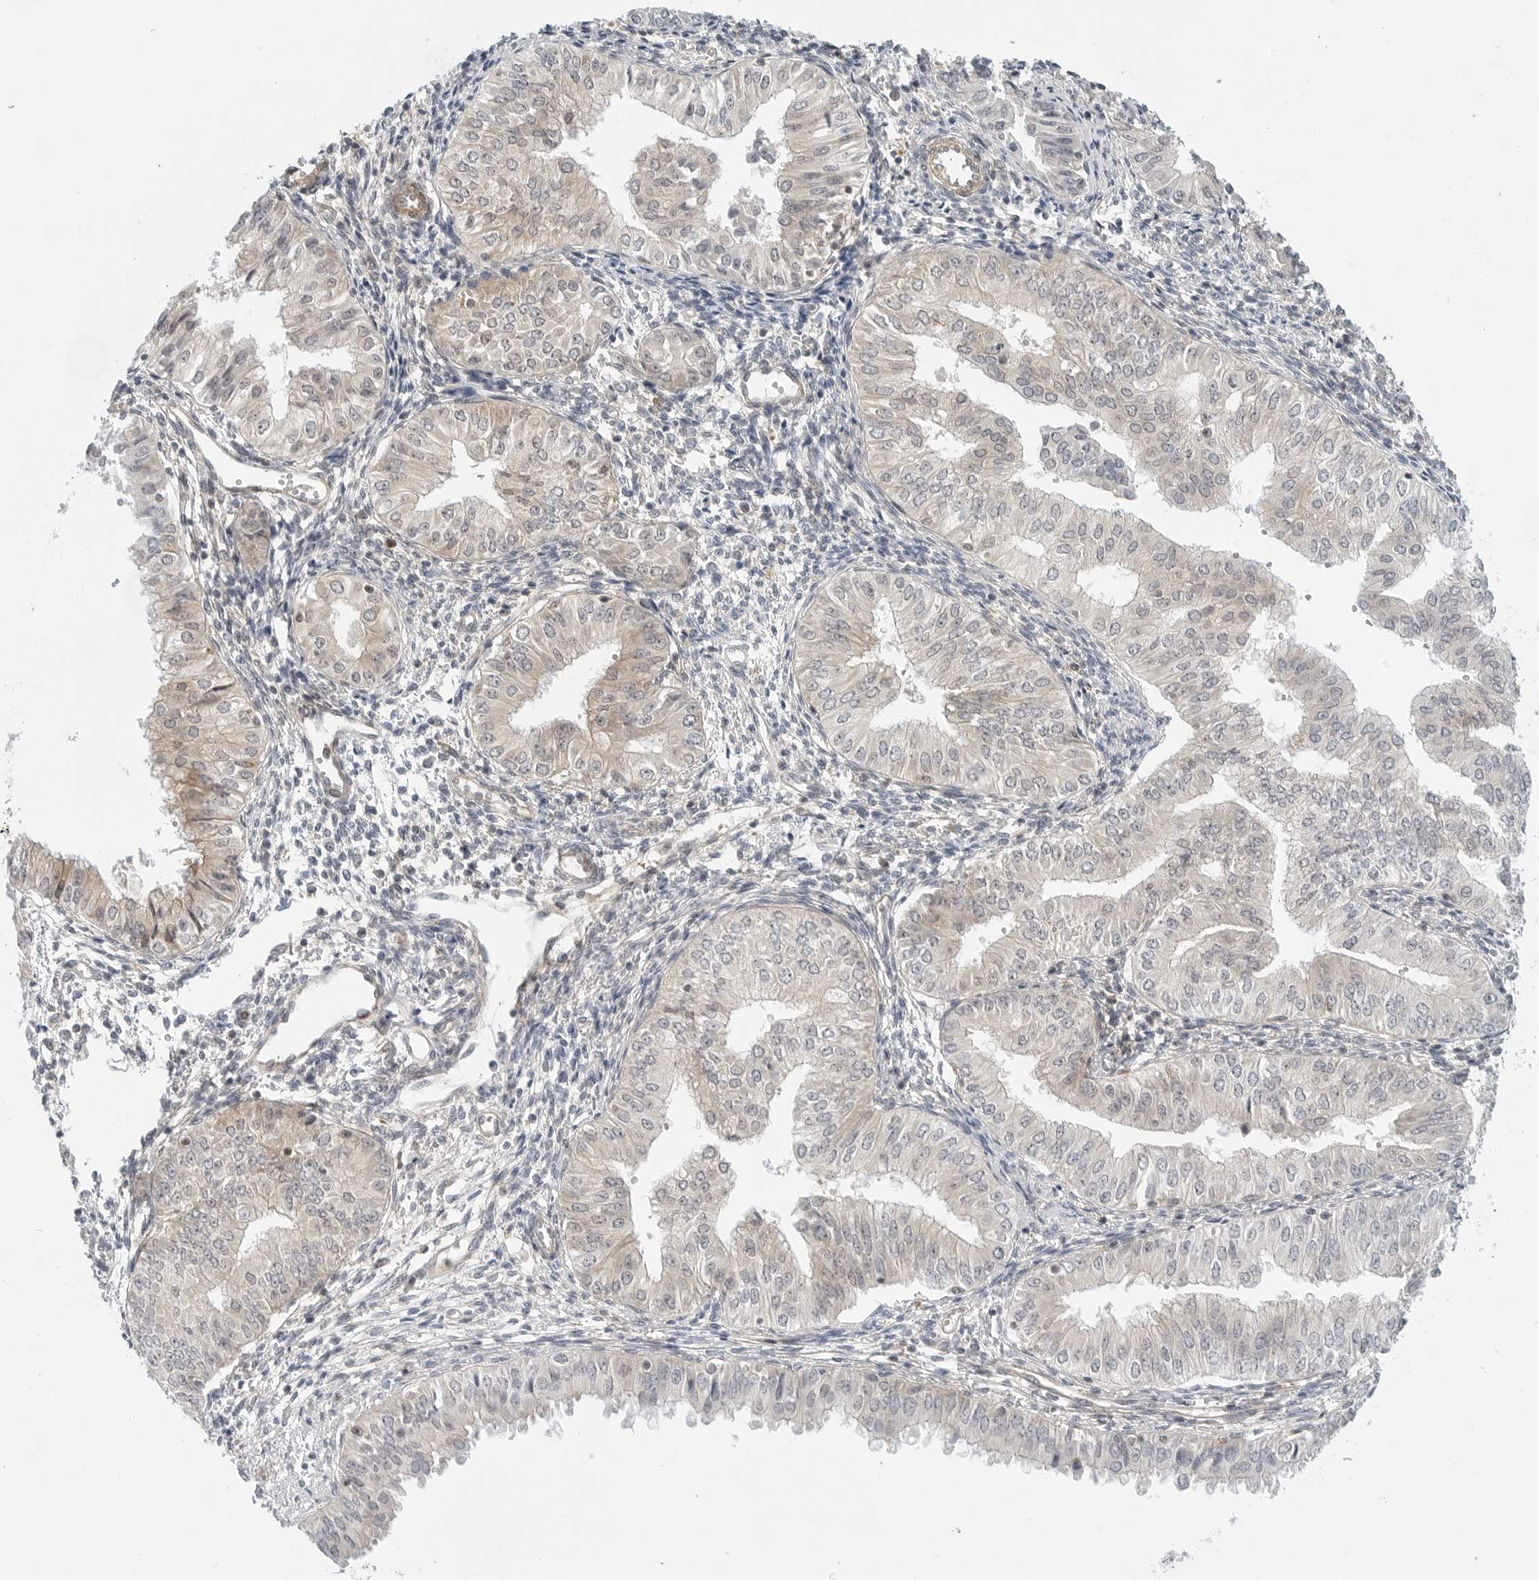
{"staining": {"intensity": "negative", "quantity": "none", "location": "none"}, "tissue": "endometrial cancer", "cell_type": "Tumor cells", "image_type": "cancer", "snomed": [{"axis": "morphology", "description": "Normal tissue, NOS"}, {"axis": "morphology", "description": "Adenocarcinoma, NOS"}, {"axis": "topography", "description": "Endometrium"}], "caption": "Immunohistochemical staining of endometrial cancer (adenocarcinoma) demonstrates no significant expression in tumor cells. (DAB (3,3'-diaminobenzidine) IHC, high magnification).", "gene": "STXBP3", "patient": {"sex": "female", "age": 53}}